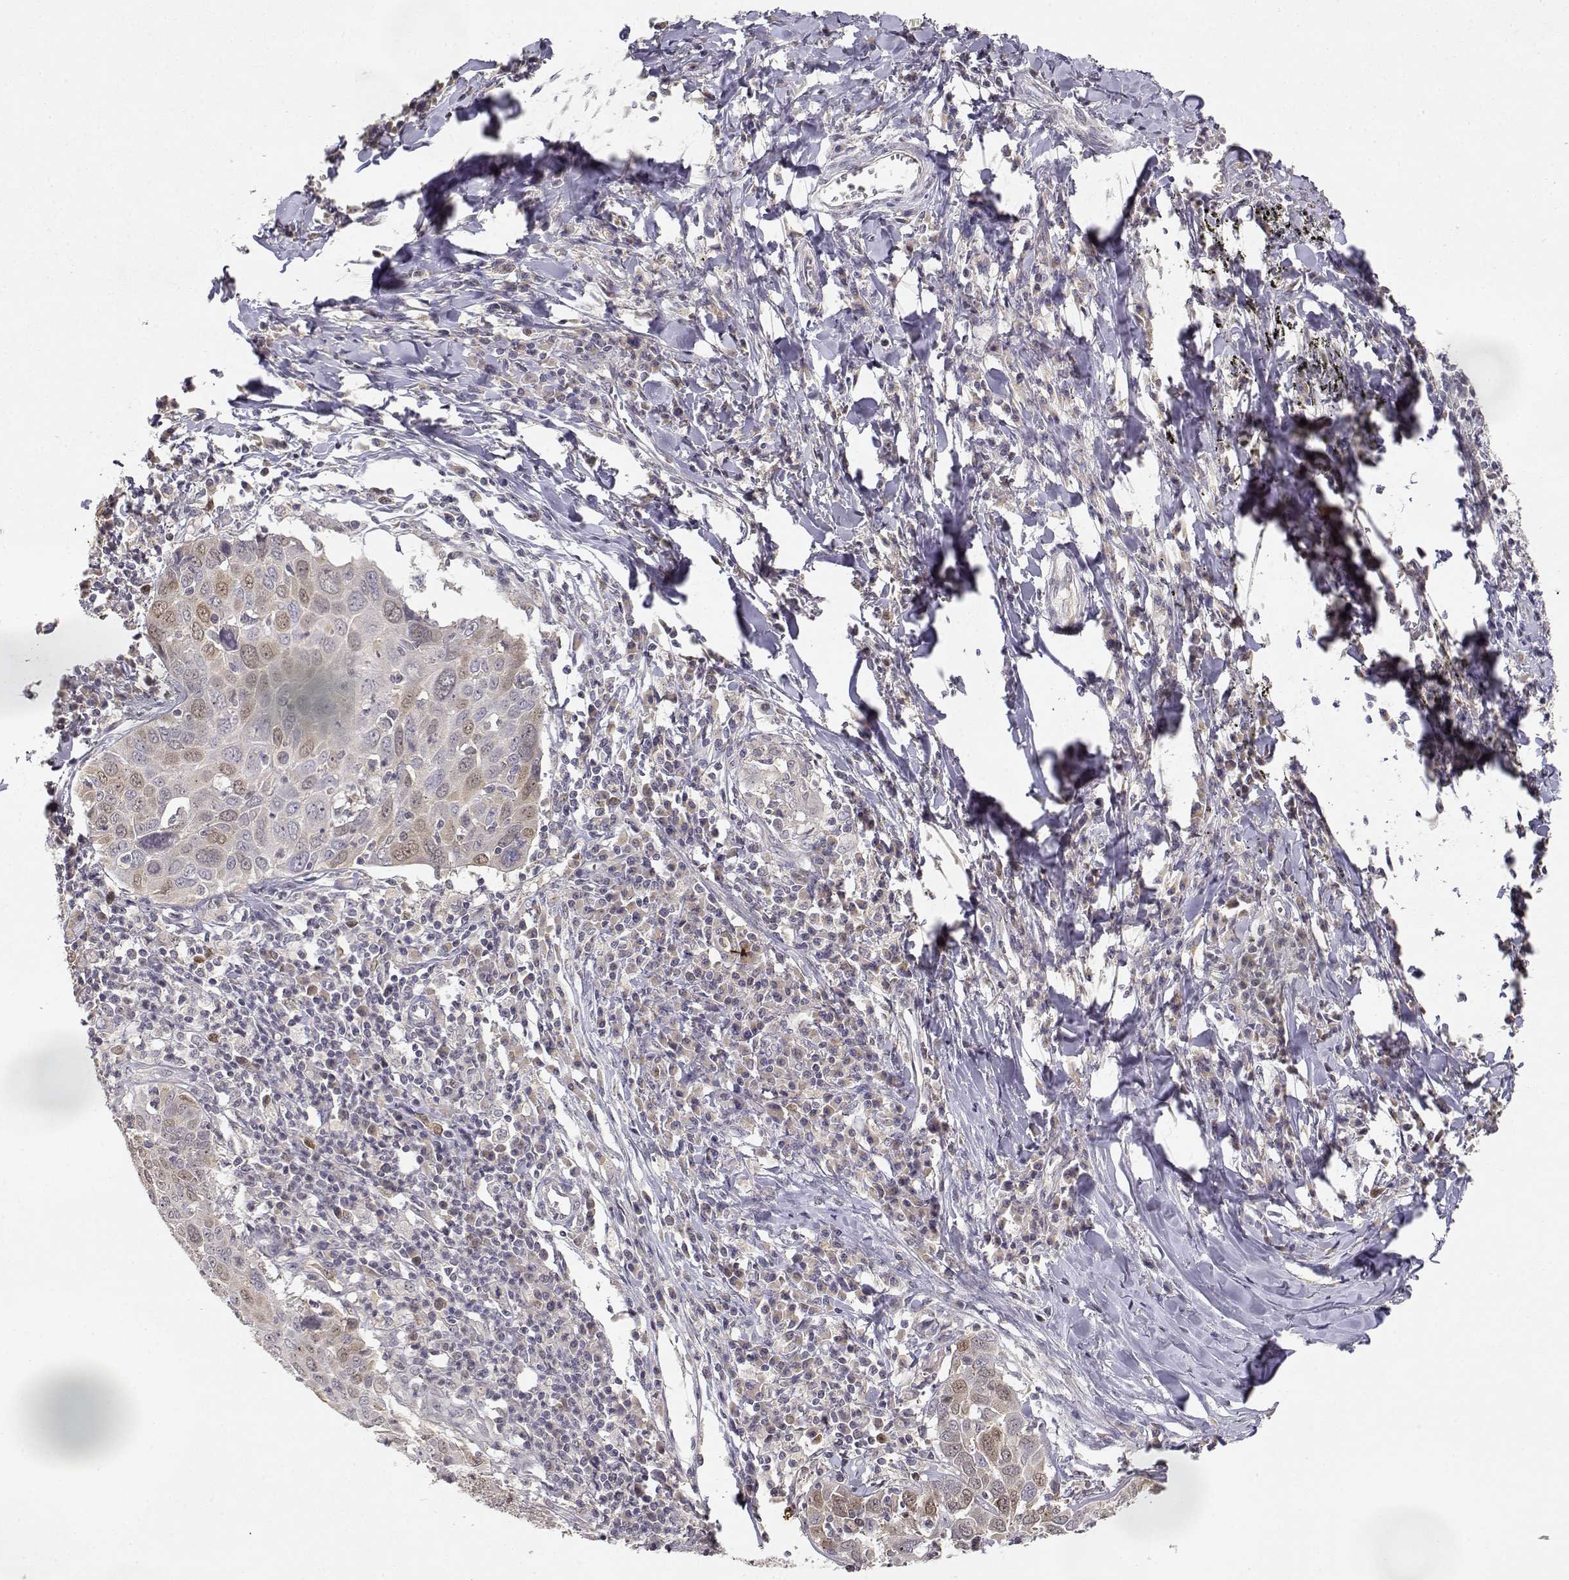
{"staining": {"intensity": "moderate", "quantity": "25%-75%", "location": "nuclear"}, "tissue": "lung cancer", "cell_type": "Tumor cells", "image_type": "cancer", "snomed": [{"axis": "morphology", "description": "Squamous cell carcinoma, NOS"}, {"axis": "topography", "description": "Lung"}], "caption": "Immunohistochemical staining of lung squamous cell carcinoma demonstrates medium levels of moderate nuclear protein staining in about 25%-75% of tumor cells.", "gene": "RAD51", "patient": {"sex": "male", "age": 57}}